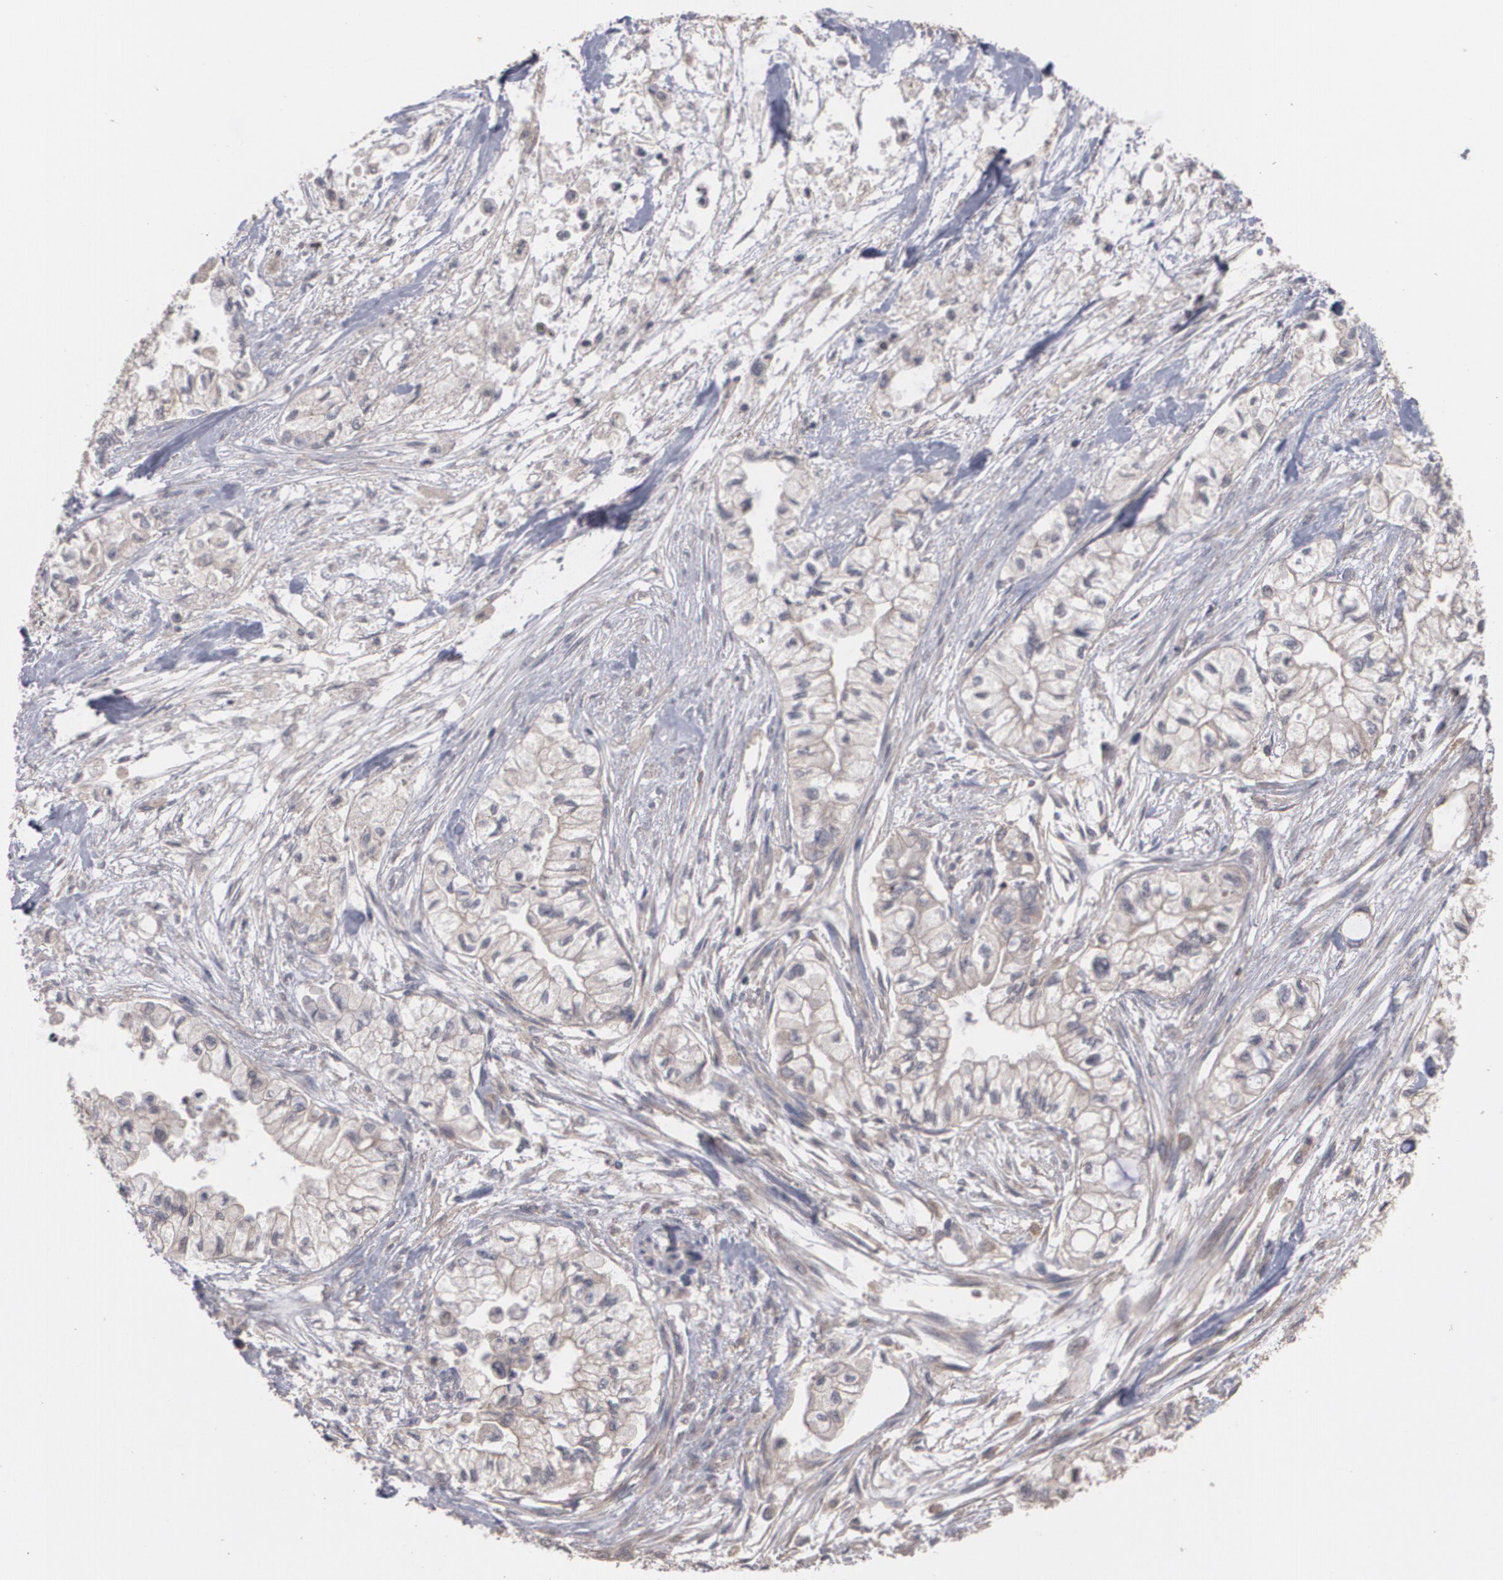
{"staining": {"intensity": "weak", "quantity": ">75%", "location": "cytoplasmic/membranous"}, "tissue": "pancreatic cancer", "cell_type": "Tumor cells", "image_type": "cancer", "snomed": [{"axis": "morphology", "description": "Adenocarcinoma, NOS"}, {"axis": "topography", "description": "Pancreas"}], "caption": "A micrograph of human pancreatic cancer (adenocarcinoma) stained for a protein displays weak cytoplasmic/membranous brown staining in tumor cells.", "gene": "ARF6", "patient": {"sex": "male", "age": 79}}